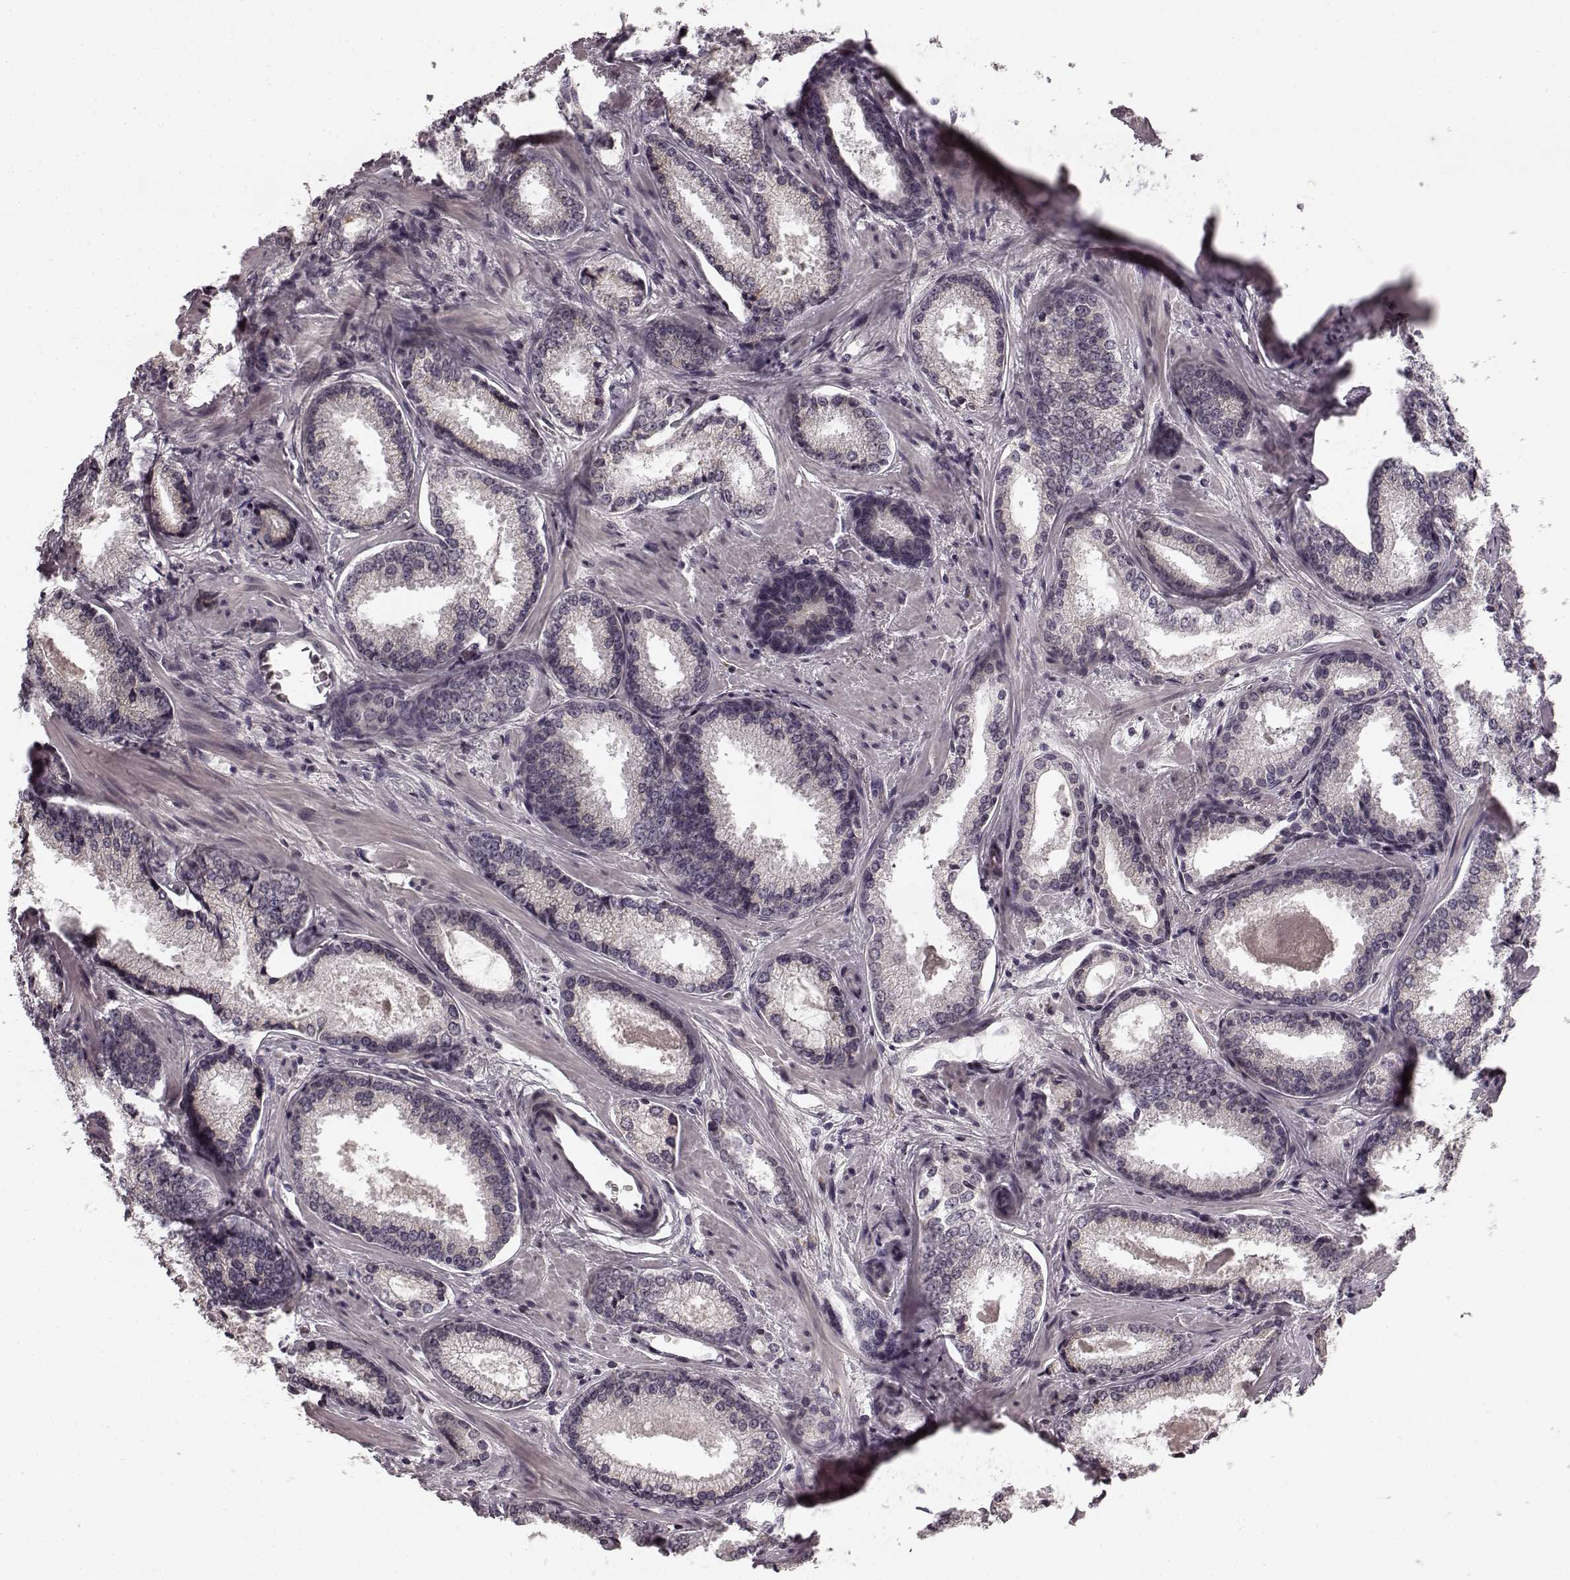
{"staining": {"intensity": "negative", "quantity": "none", "location": "none"}, "tissue": "prostate cancer", "cell_type": "Tumor cells", "image_type": "cancer", "snomed": [{"axis": "morphology", "description": "Adenocarcinoma, Low grade"}, {"axis": "topography", "description": "Prostate"}], "caption": "An image of human prostate cancer is negative for staining in tumor cells.", "gene": "FAM234B", "patient": {"sex": "male", "age": 56}}